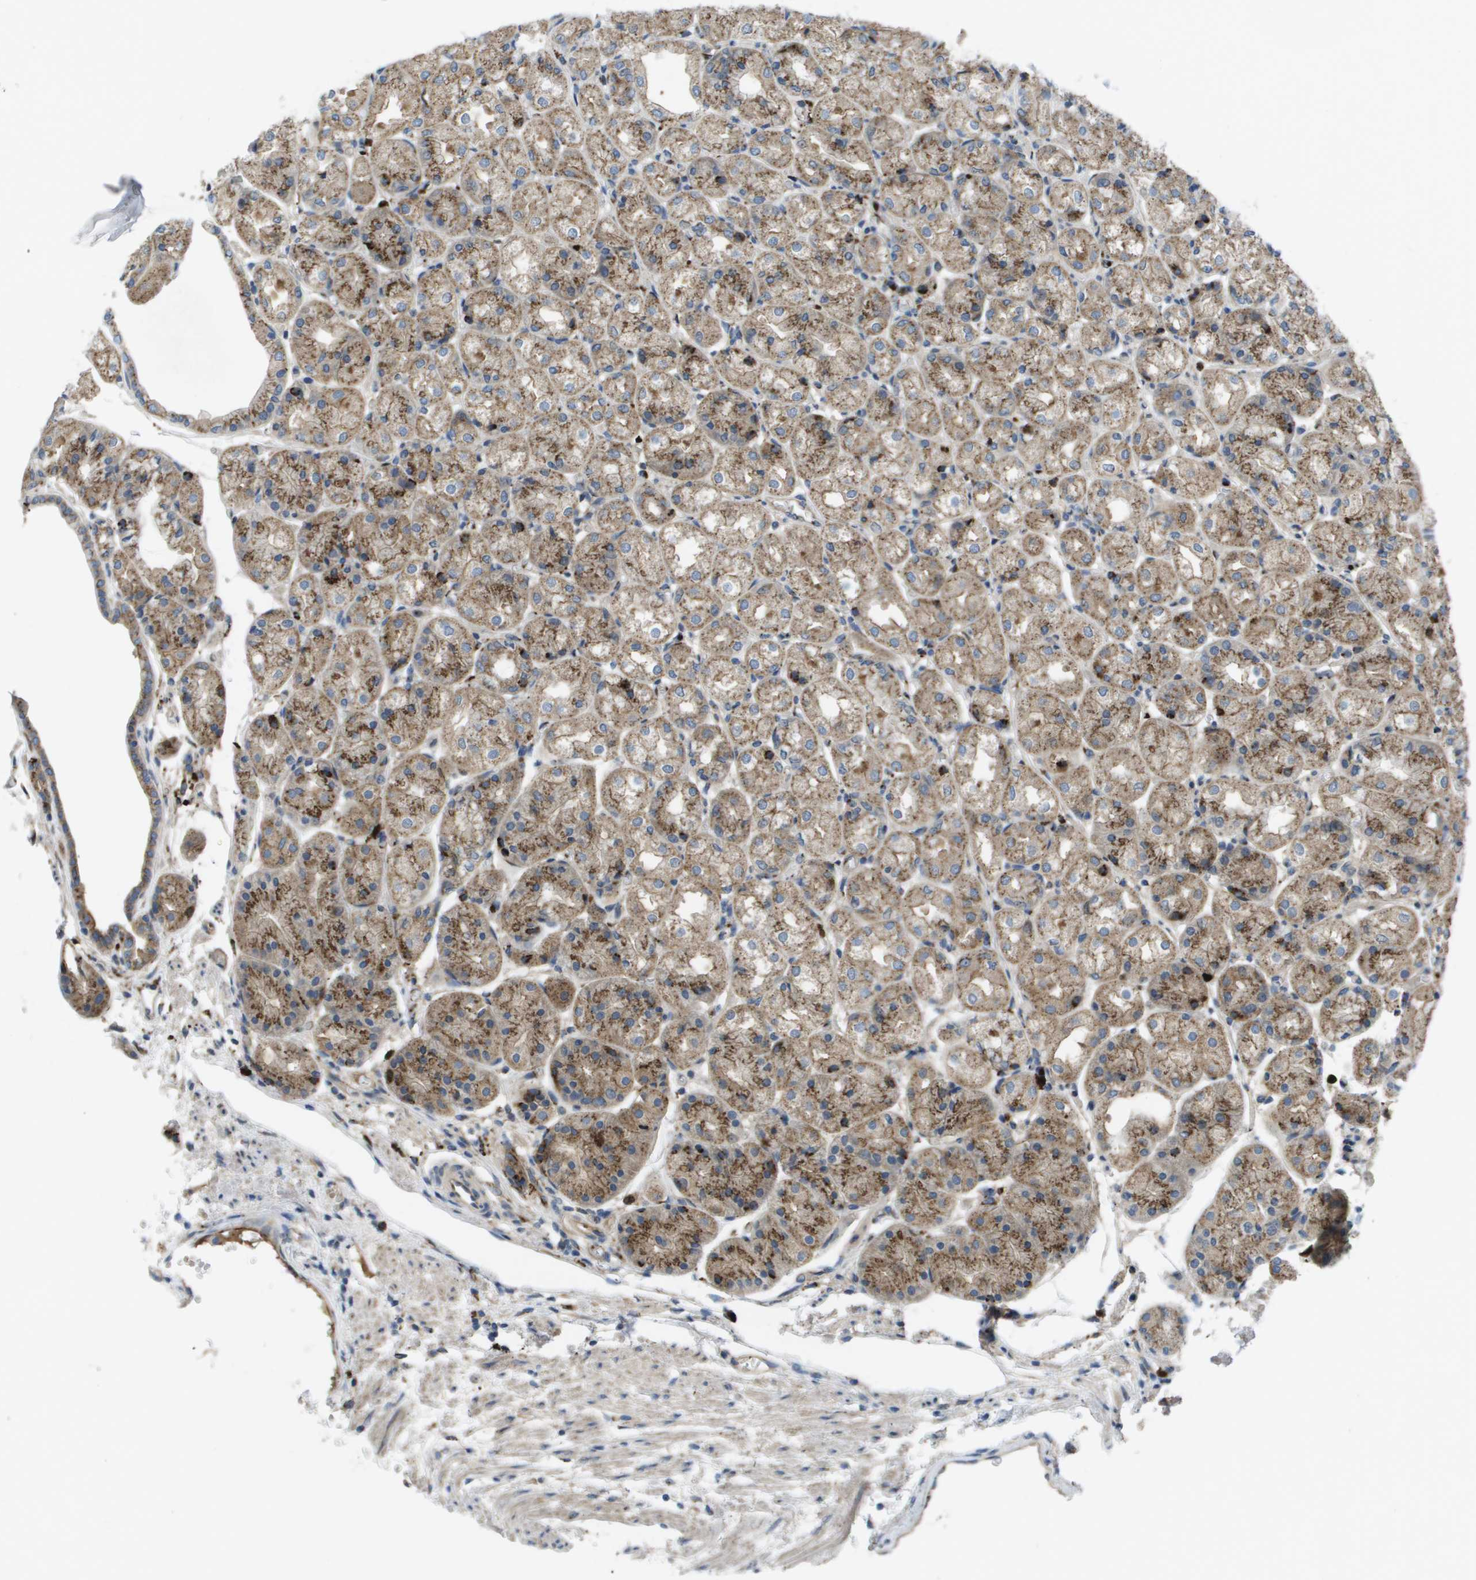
{"staining": {"intensity": "moderate", "quantity": ">75%", "location": "cytoplasmic/membranous"}, "tissue": "stomach", "cell_type": "Glandular cells", "image_type": "normal", "snomed": [{"axis": "morphology", "description": "Normal tissue, NOS"}, {"axis": "topography", "description": "Stomach, upper"}], "caption": "Protein staining shows moderate cytoplasmic/membranous staining in approximately >75% of glandular cells in benign stomach.", "gene": "QSOX2", "patient": {"sex": "male", "age": 72}}